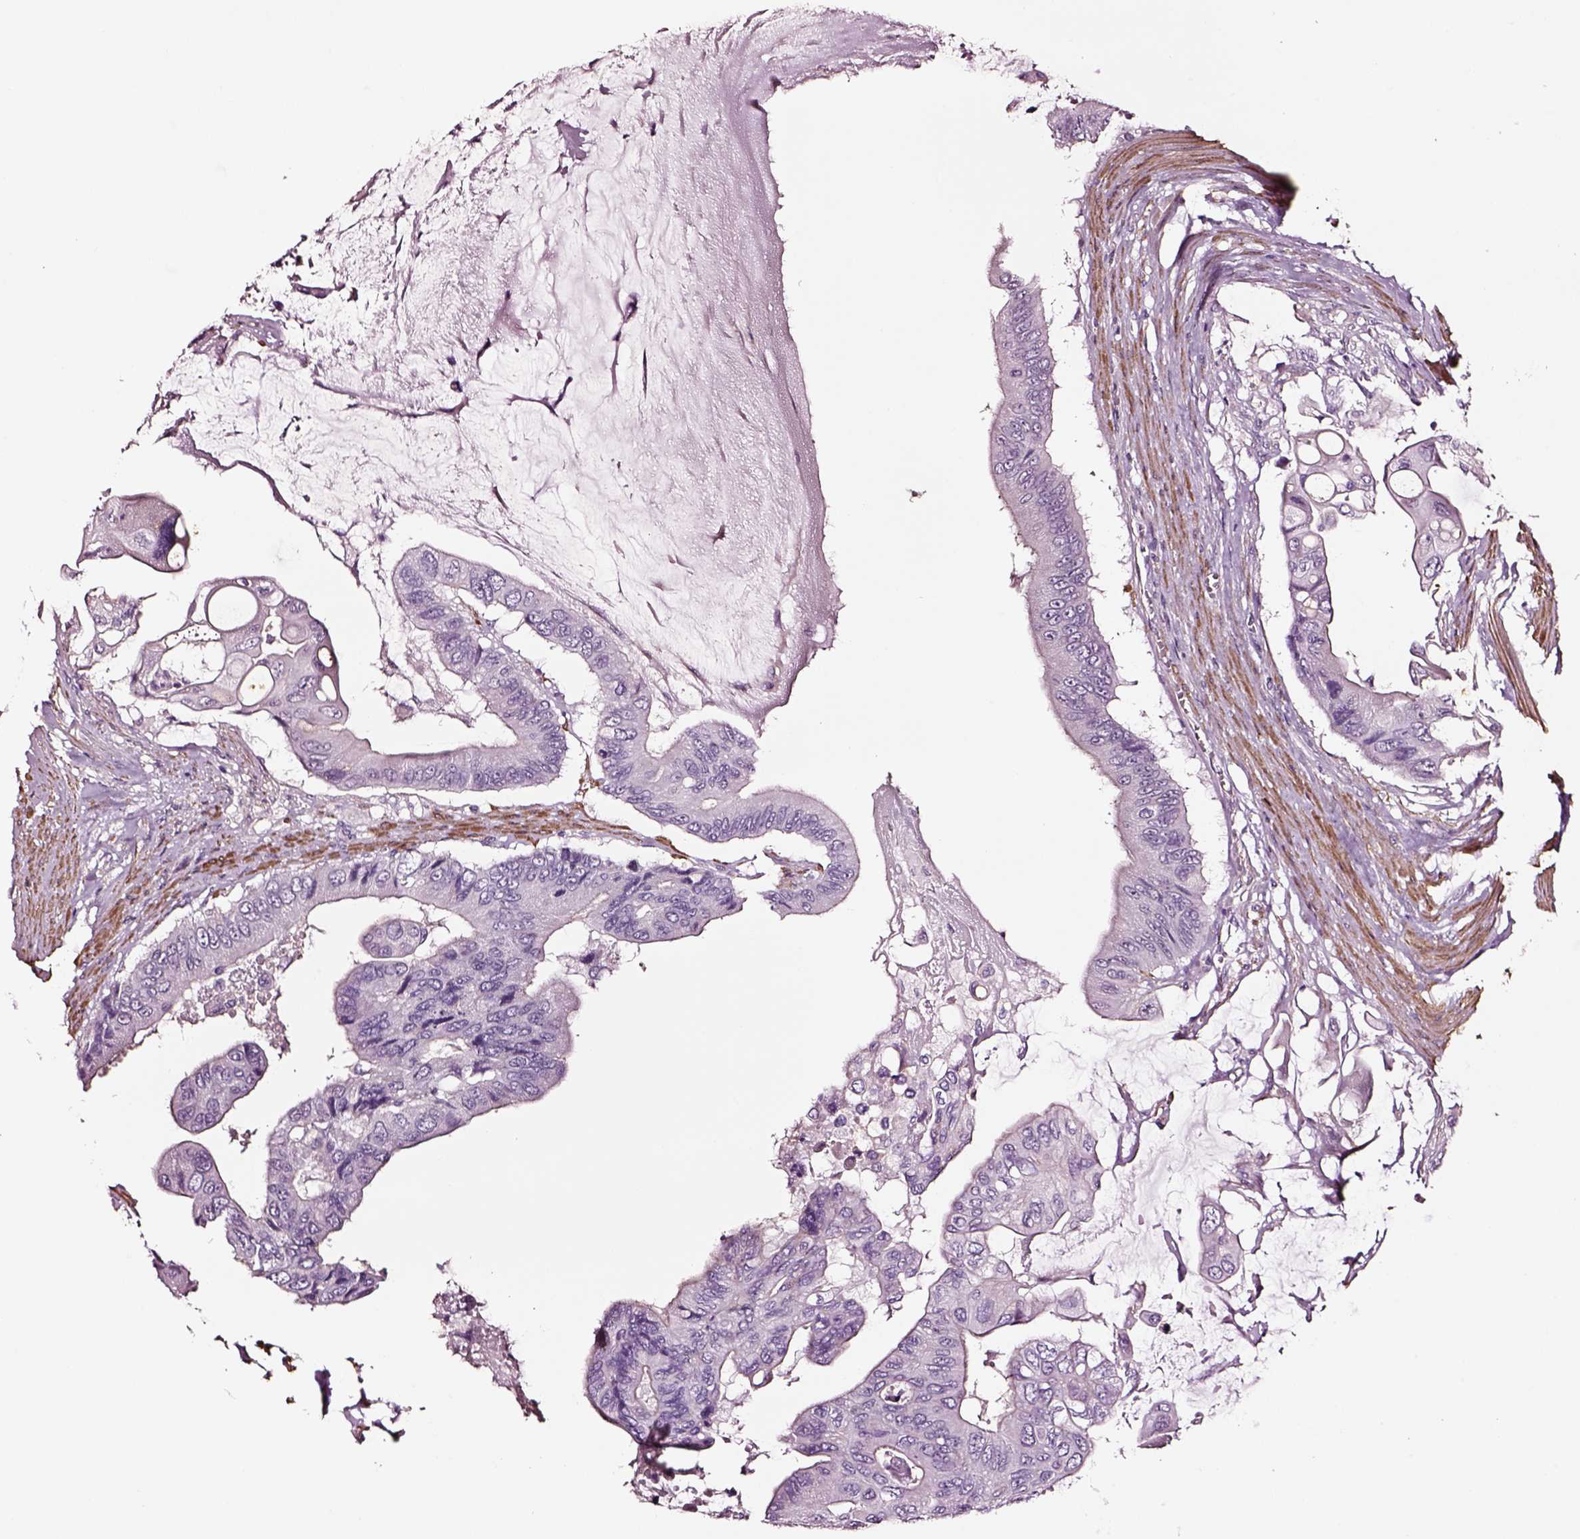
{"staining": {"intensity": "negative", "quantity": "none", "location": "none"}, "tissue": "colorectal cancer", "cell_type": "Tumor cells", "image_type": "cancer", "snomed": [{"axis": "morphology", "description": "Adenocarcinoma, NOS"}, {"axis": "topography", "description": "Rectum"}], "caption": "This is an immunohistochemistry photomicrograph of human colorectal adenocarcinoma. There is no expression in tumor cells.", "gene": "SOX10", "patient": {"sex": "male", "age": 63}}